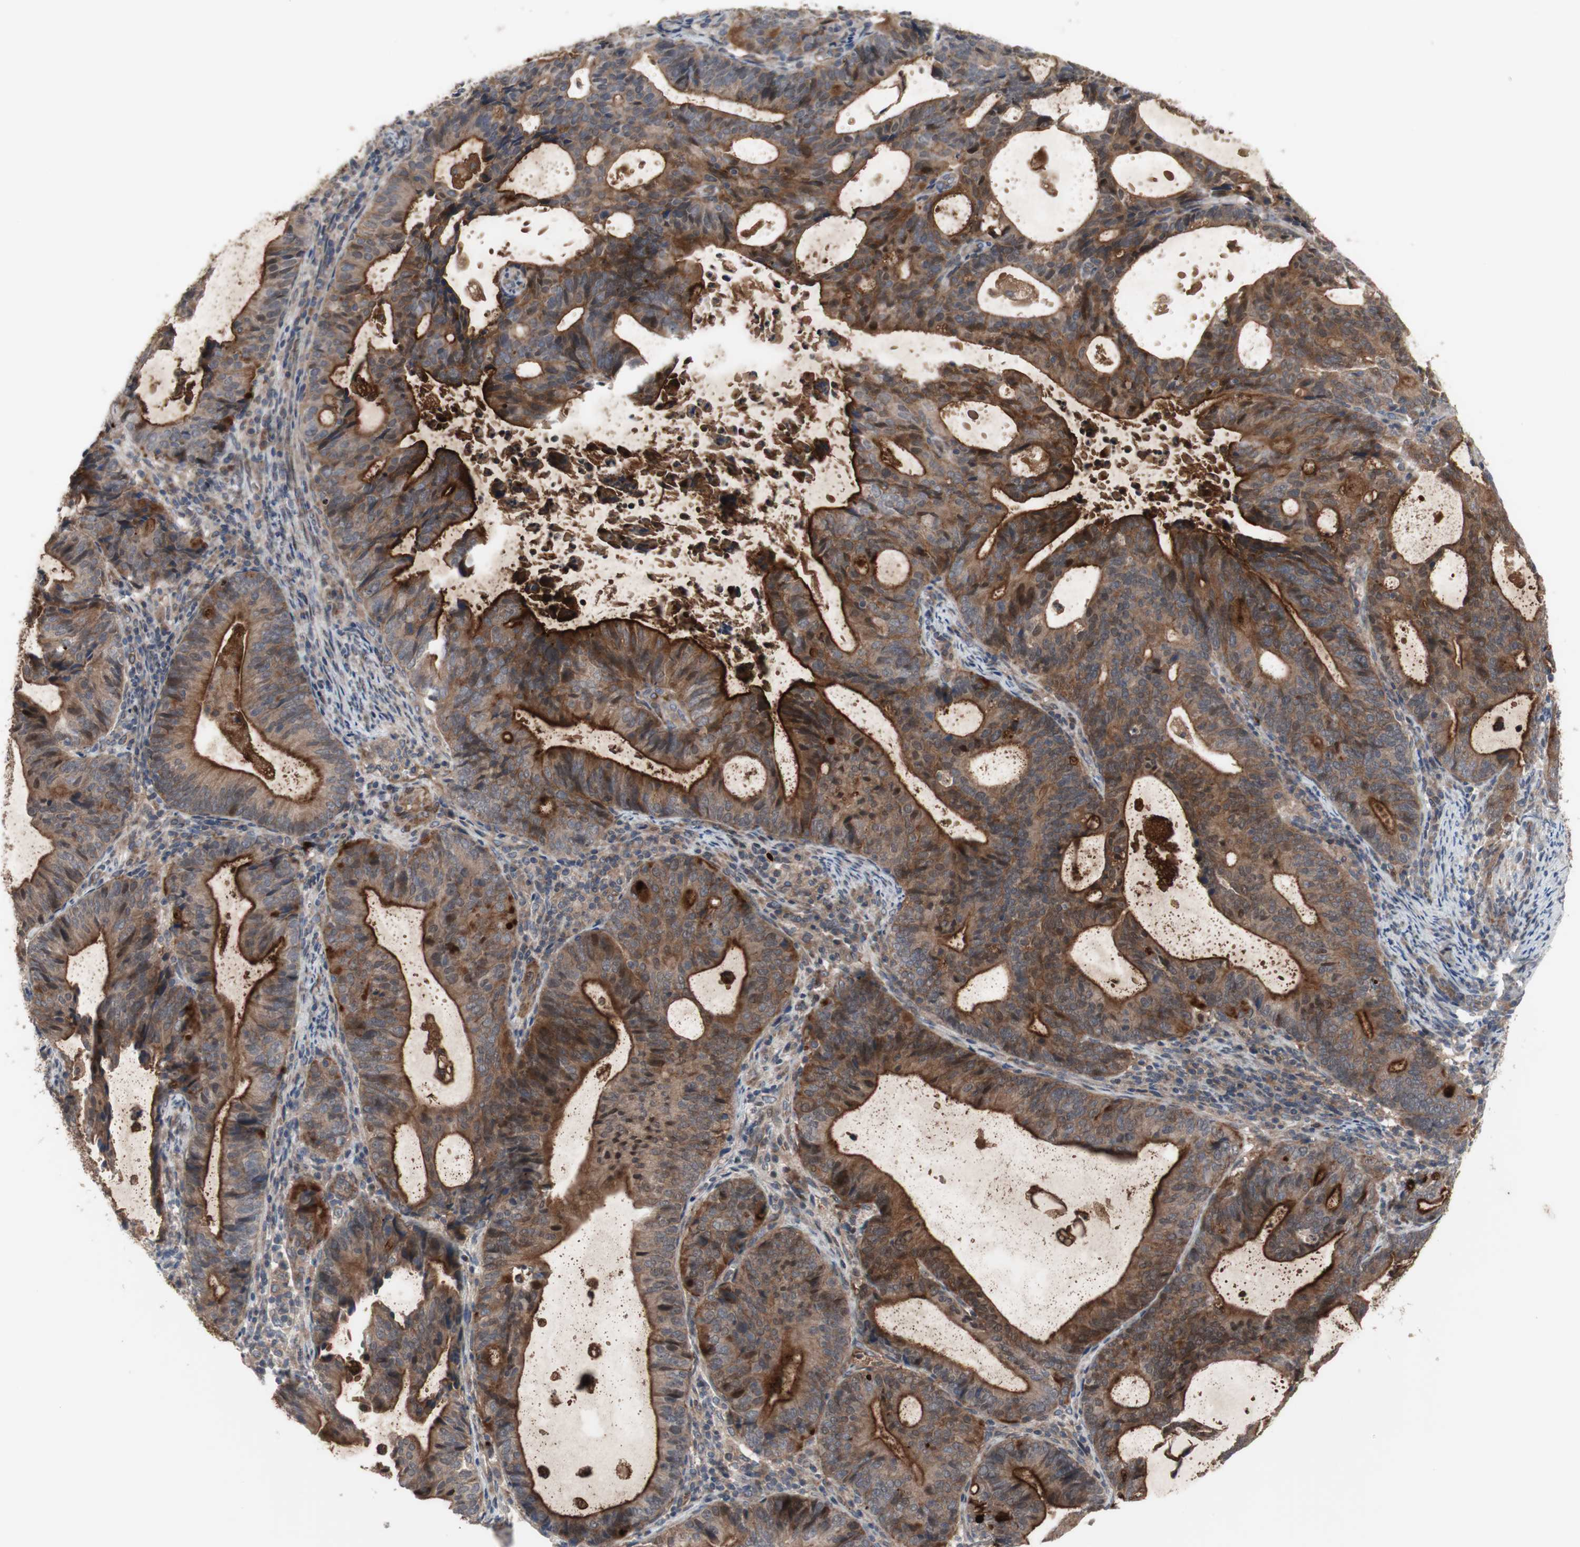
{"staining": {"intensity": "weak", "quantity": ">75%", "location": "cytoplasmic/membranous"}, "tissue": "endometrial cancer", "cell_type": "Tumor cells", "image_type": "cancer", "snomed": [{"axis": "morphology", "description": "Adenocarcinoma, NOS"}, {"axis": "topography", "description": "Uterus"}], "caption": "A brown stain shows weak cytoplasmic/membranous staining of a protein in human endometrial adenocarcinoma tumor cells. (Stains: DAB (3,3'-diaminobenzidine) in brown, nuclei in blue, Microscopy: brightfield microscopy at high magnification).", "gene": "OAZ1", "patient": {"sex": "female", "age": 83}}